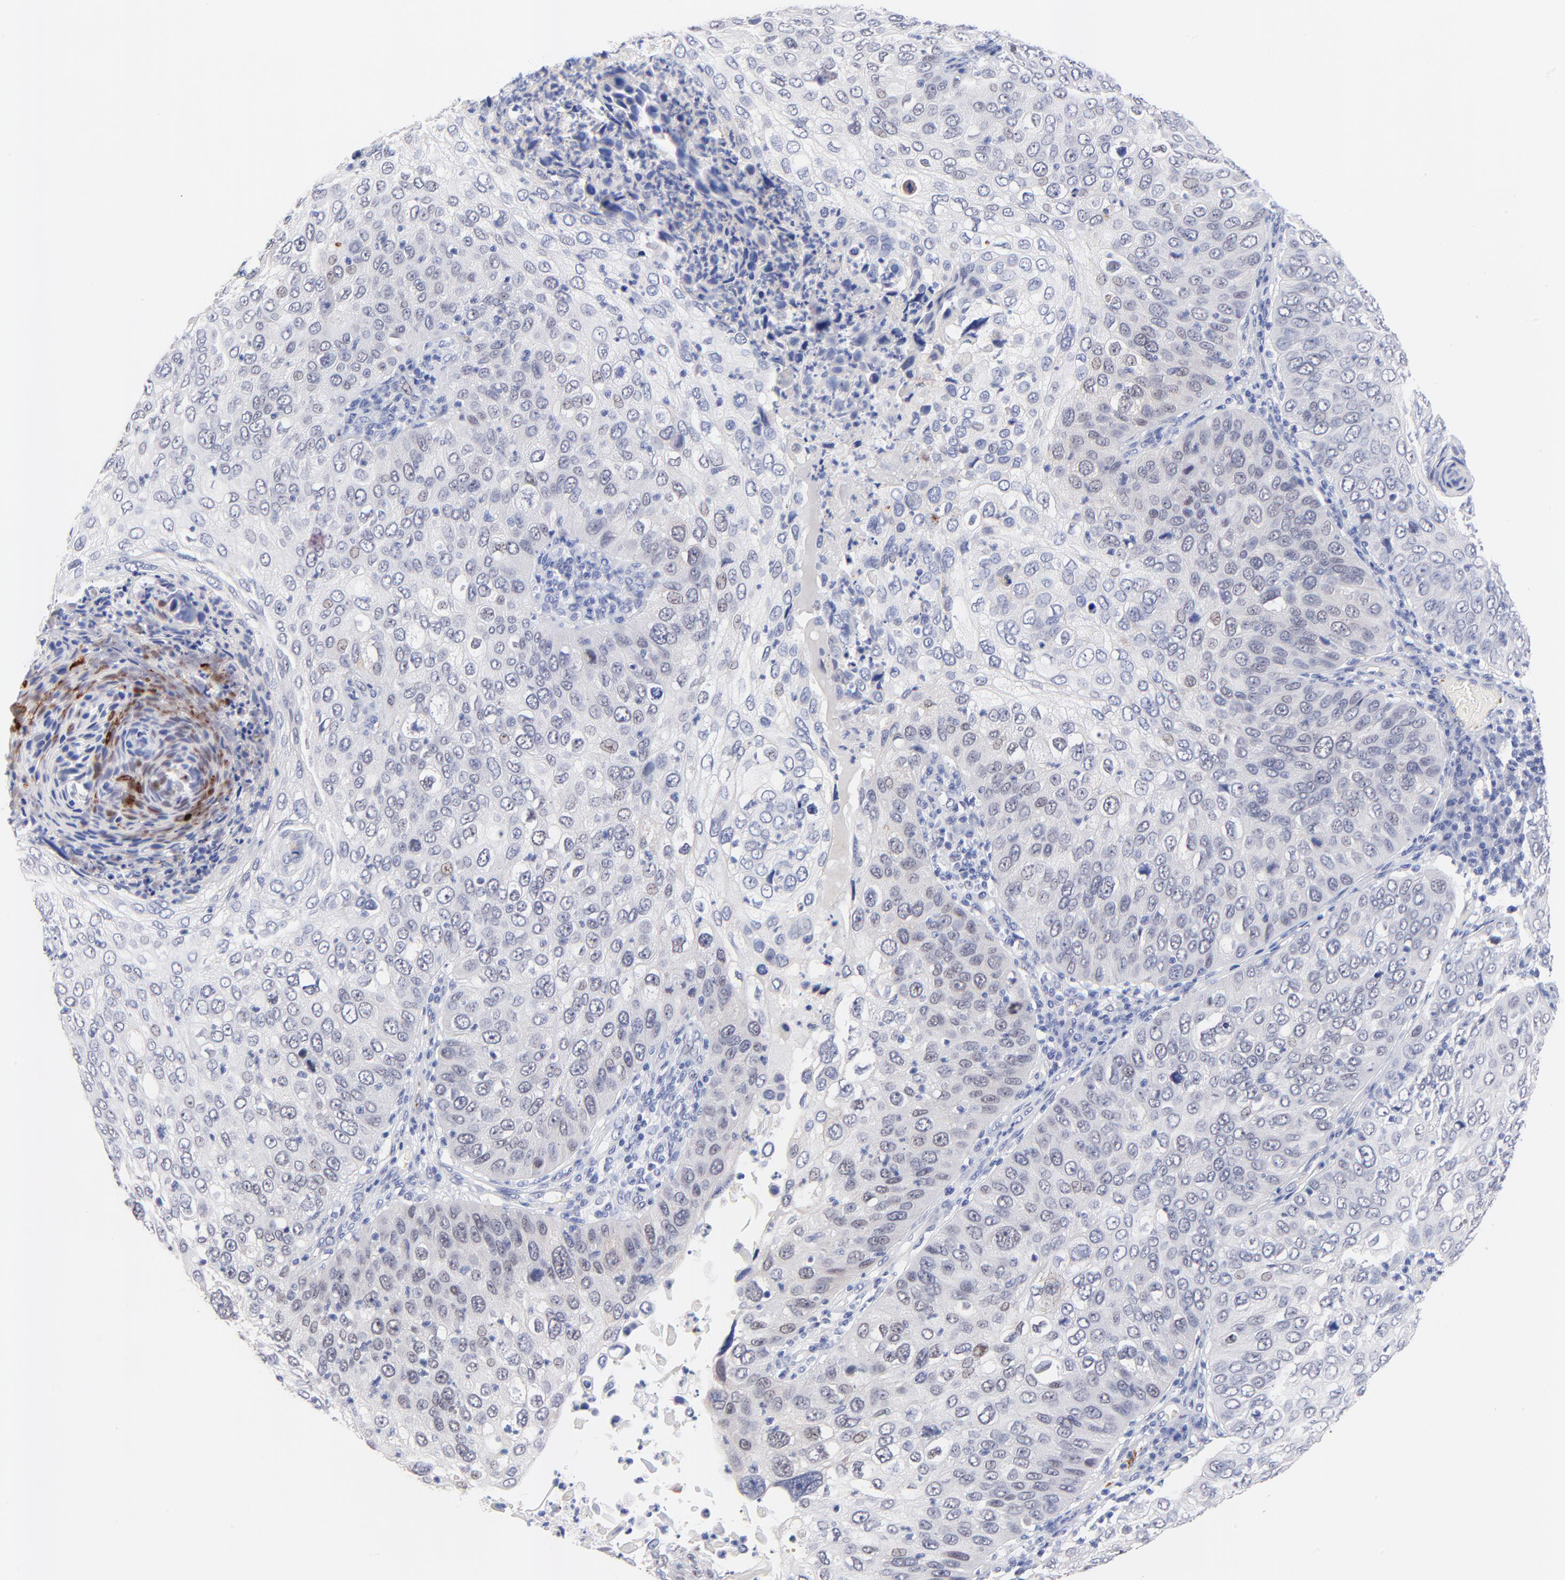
{"staining": {"intensity": "moderate", "quantity": "25%-75%", "location": "nuclear"}, "tissue": "skin cancer", "cell_type": "Tumor cells", "image_type": "cancer", "snomed": [{"axis": "morphology", "description": "Squamous cell carcinoma, NOS"}, {"axis": "topography", "description": "Skin"}], "caption": "About 25%-75% of tumor cells in human skin cancer exhibit moderate nuclear protein expression as visualized by brown immunohistochemical staining.", "gene": "FAM117B", "patient": {"sex": "male", "age": 87}}